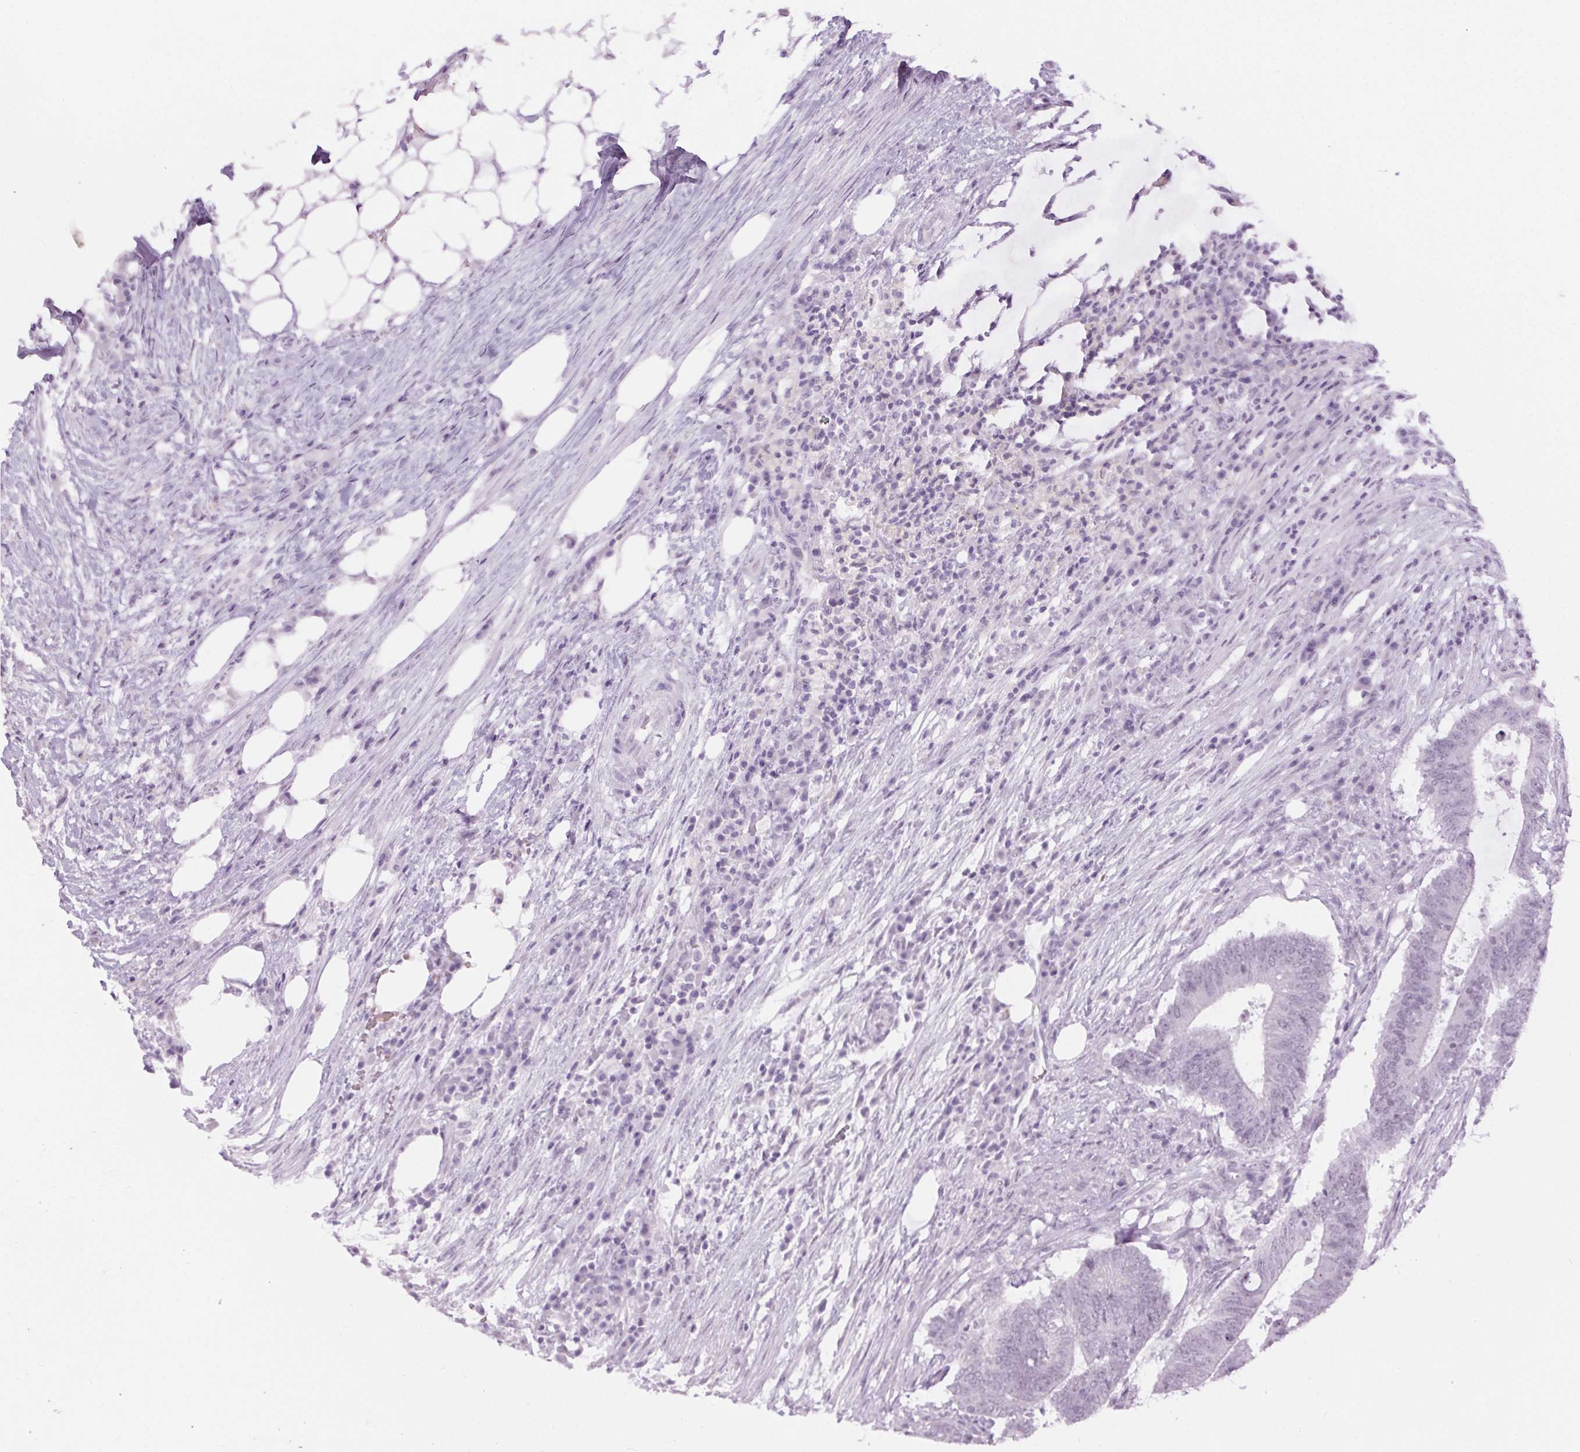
{"staining": {"intensity": "negative", "quantity": "none", "location": "none"}, "tissue": "colorectal cancer", "cell_type": "Tumor cells", "image_type": "cancer", "snomed": [{"axis": "morphology", "description": "Adenocarcinoma, NOS"}, {"axis": "topography", "description": "Colon"}], "caption": "The photomicrograph displays no staining of tumor cells in colorectal cancer.", "gene": "BEND2", "patient": {"sex": "female", "age": 43}}